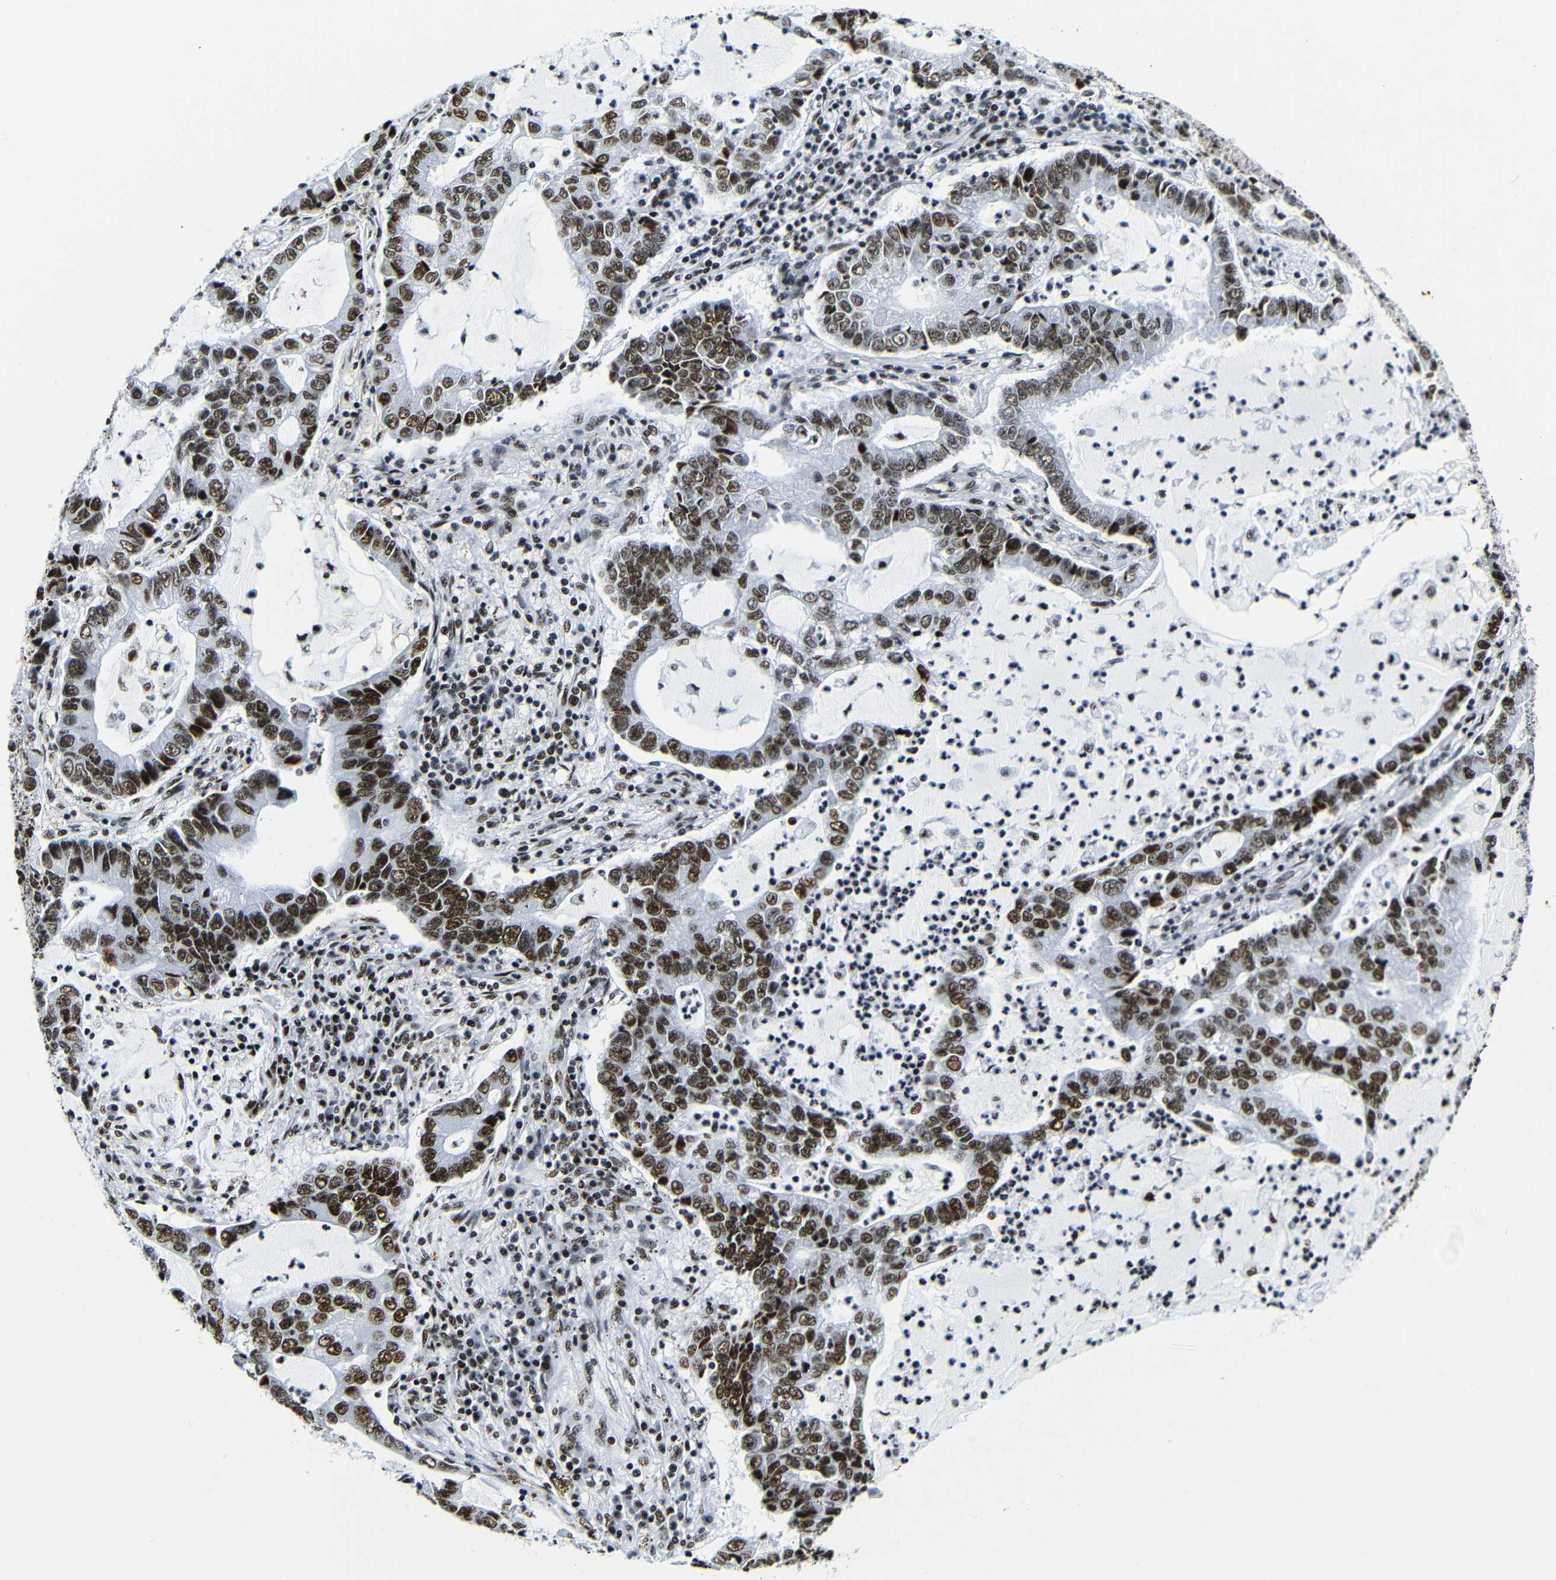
{"staining": {"intensity": "strong", "quantity": ">75%", "location": "nuclear"}, "tissue": "lung cancer", "cell_type": "Tumor cells", "image_type": "cancer", "snomed": [{"axis": "morphology", "description": "Adenocarcinoma, NOS"}, {"axis": "topography", "description": "Lung"}], "caption": "A high amount of strong nuclear expression is identified in about >75% of tumor cells in lung cancer tissue.", "gene": "SRSF1", "patient": {"sex": "female", "age": 51}}